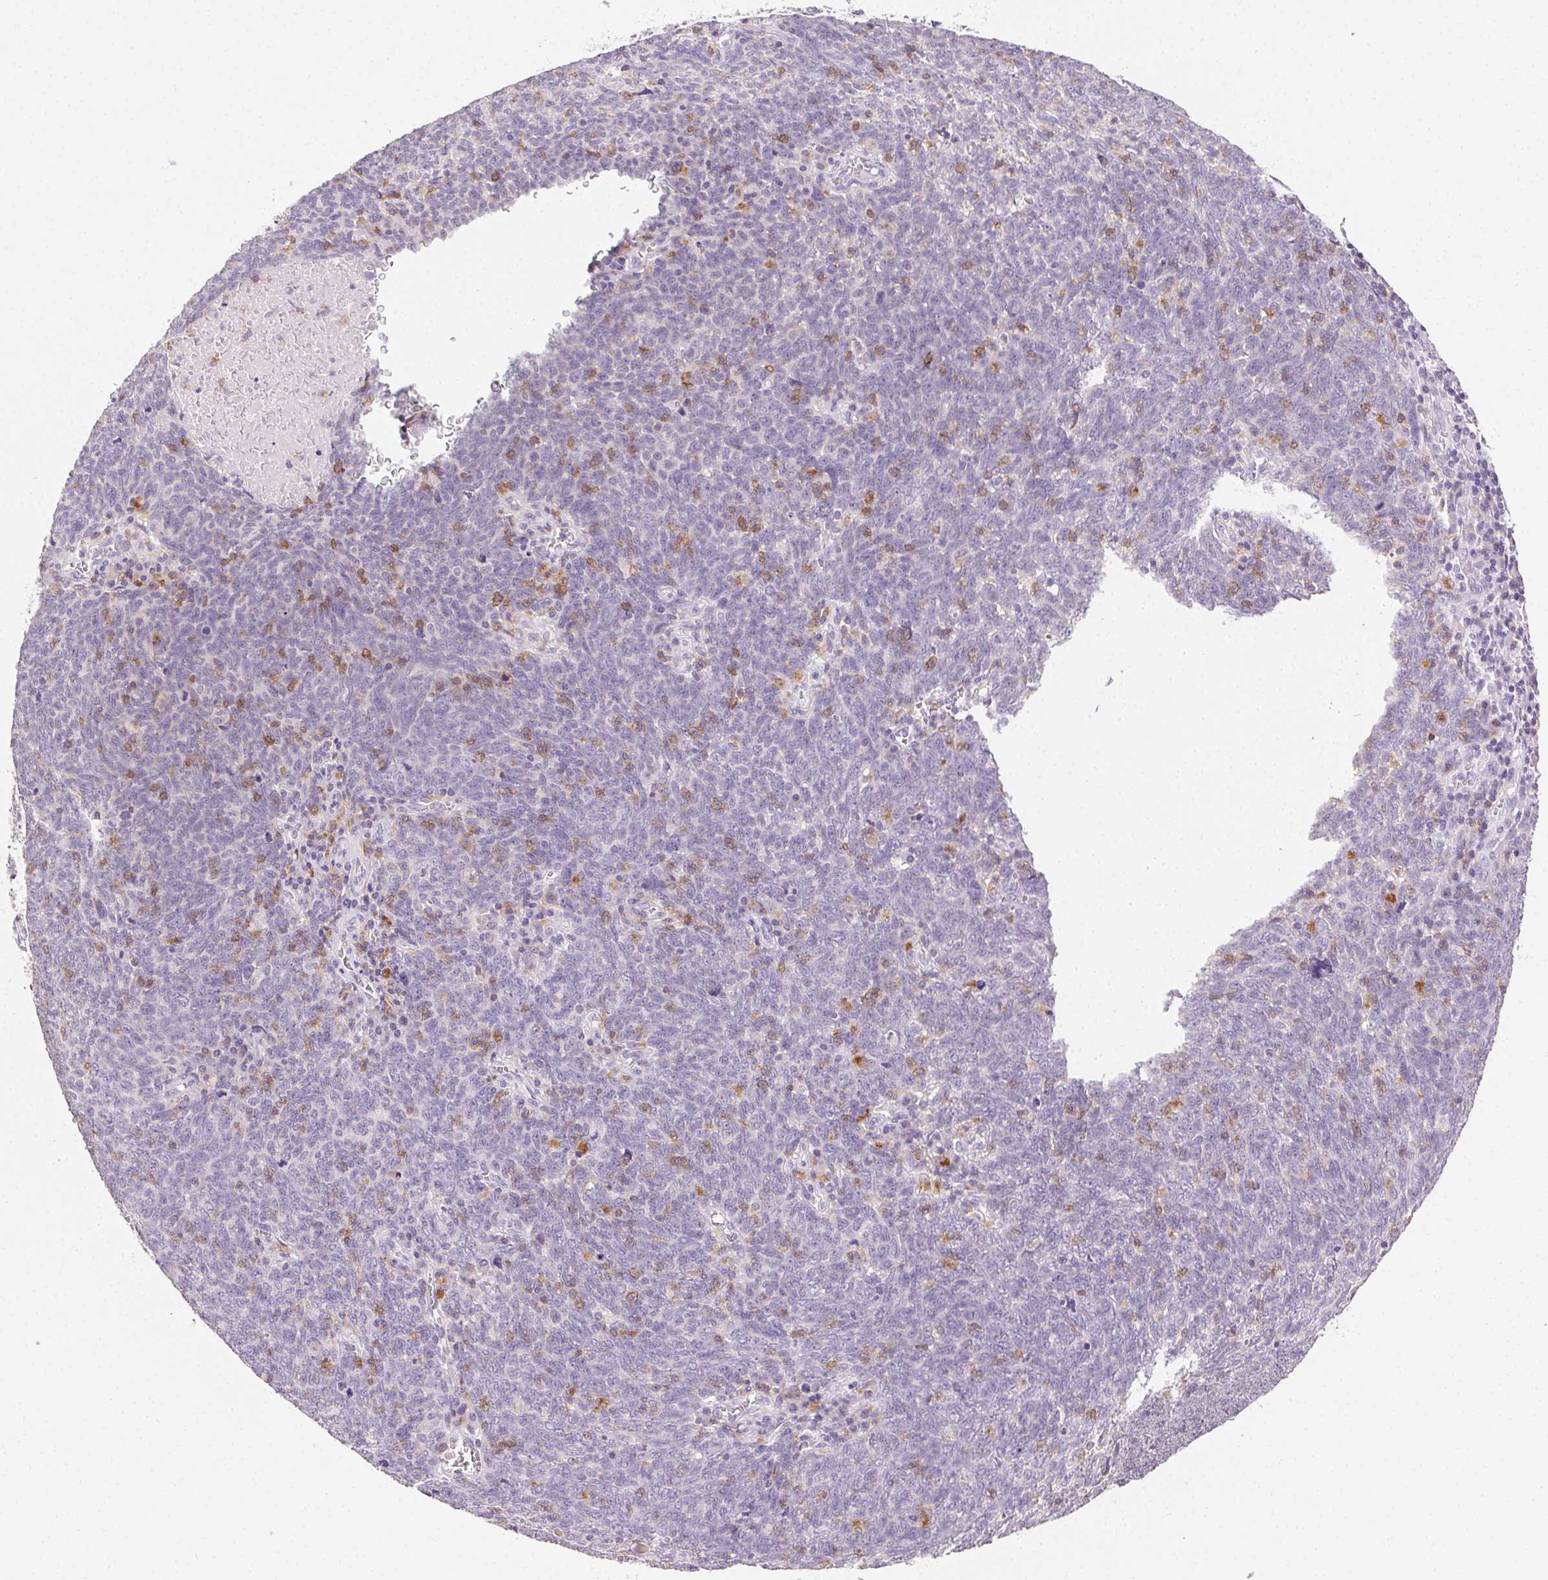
{"staining": {"intensity": "negative", "quantity": "none", "location": "none"}, "tissue": "lung cancer", "cell_type": "Tumor cells", "image_type": "cancer", "snomed": [{"axis": "morphology", "description": "Squamous cell carcinoma, NOS"}, {"axis": "topography", "description": "Lung"}], "caption": "High power microscopy image of an IHC histopathology image of lung cancer, revealing no significant expression in tumor cells. The staining is performed using DAB (3,3'-diaminobenzidine) brown chromogen with nuclei counter-stained in using hematoxylin.", "gene": "AKAP5", "patient": {"sex": "female", "age": 72}}